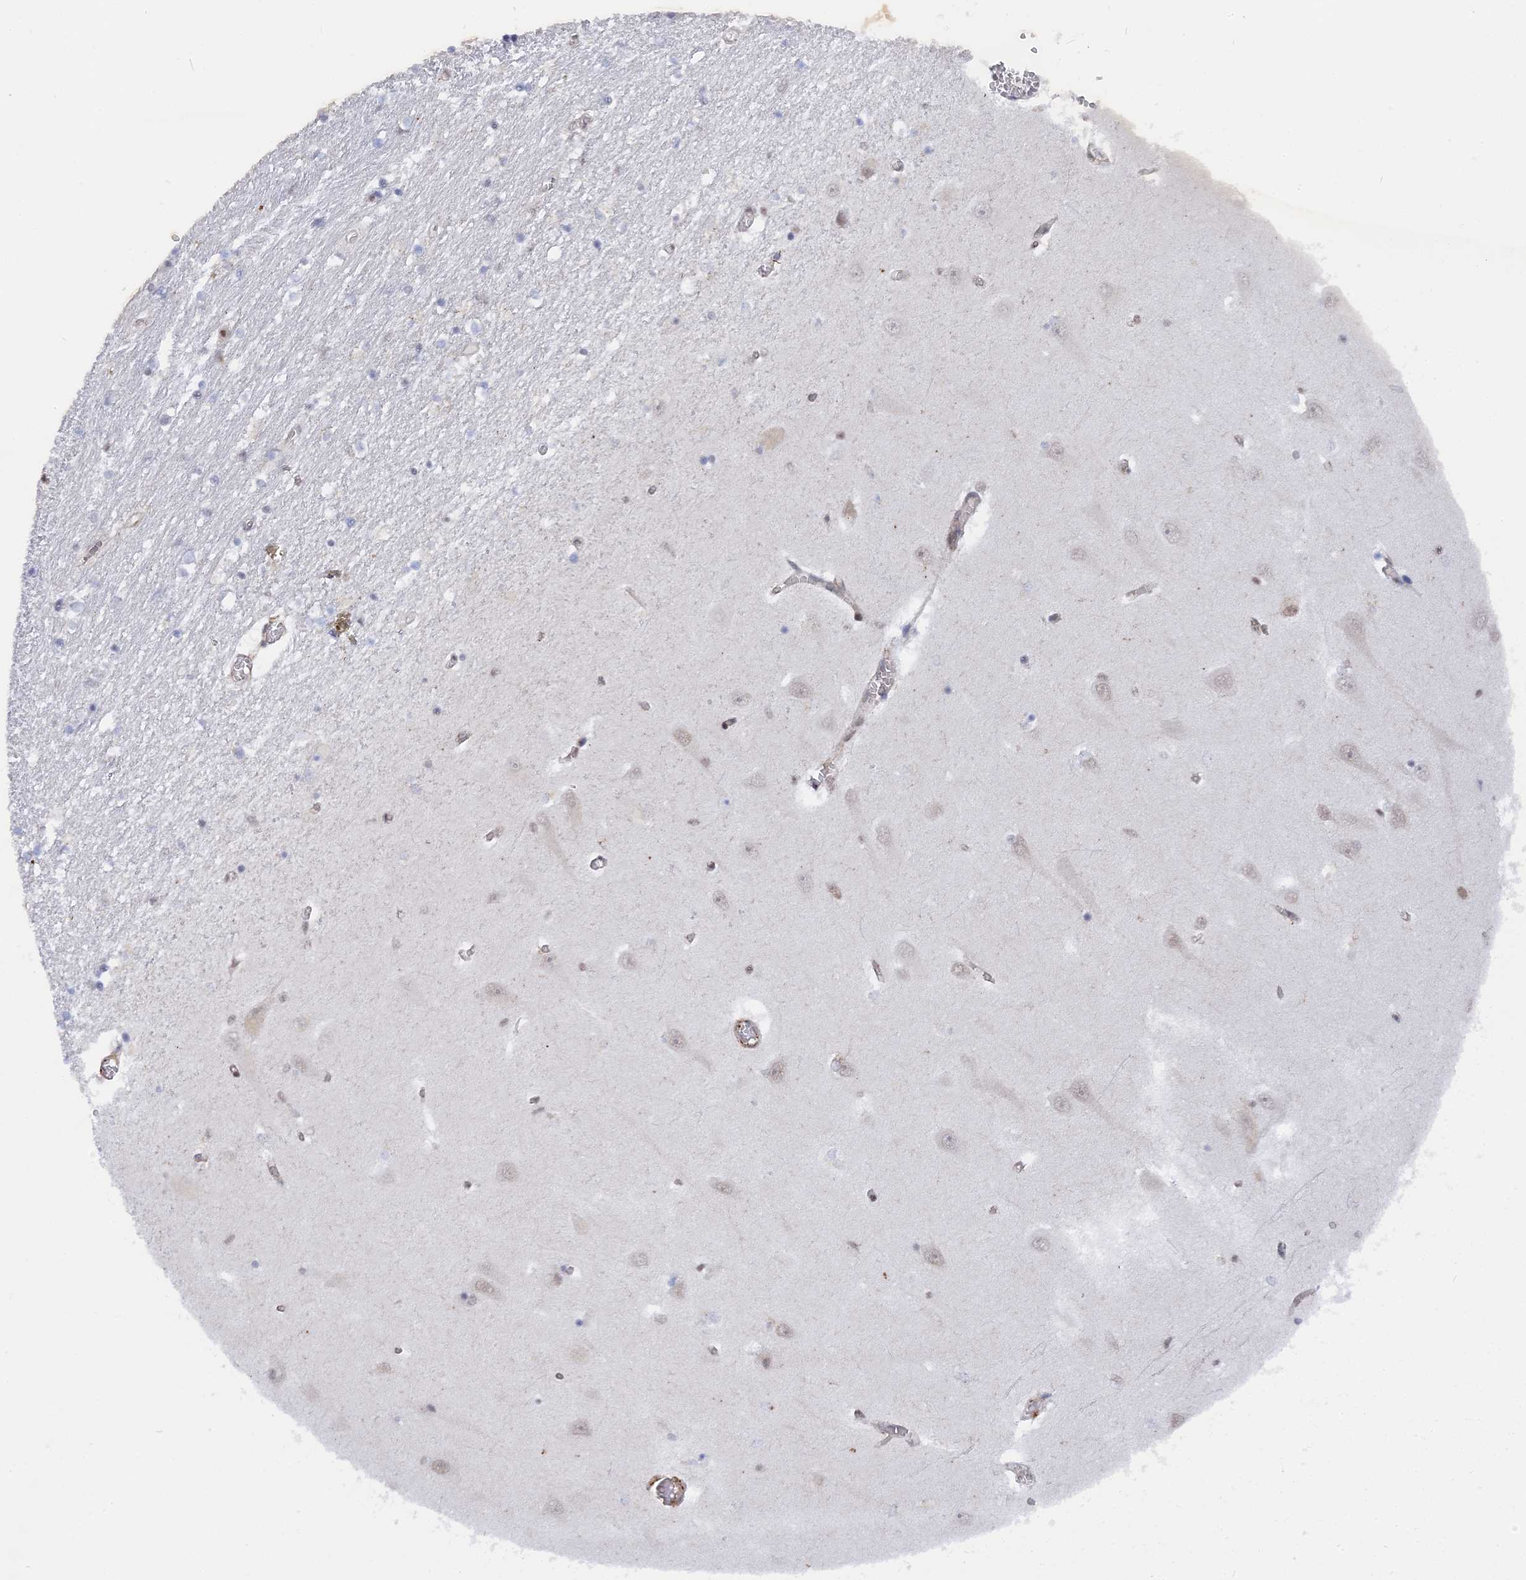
{"staining": {"intensity": "weak", "quantity": "<25%", "location": "nuclear"}, "tissue": "hippocampus", "cell_type": "Glial cells", "image_type": "normal", "snomed": [{"axis": "morphology", "description": "Normal tissue, NOS"}, {"axis": "topography", "description": "Hippocampus"}], "caption": "This is a photomicrograph of immunohistochemistry staining of benign hippocampus, which shows no expression in glial cells.", "gene": "CCDC85A", "patient": {"sex": "male", "age": 70}}